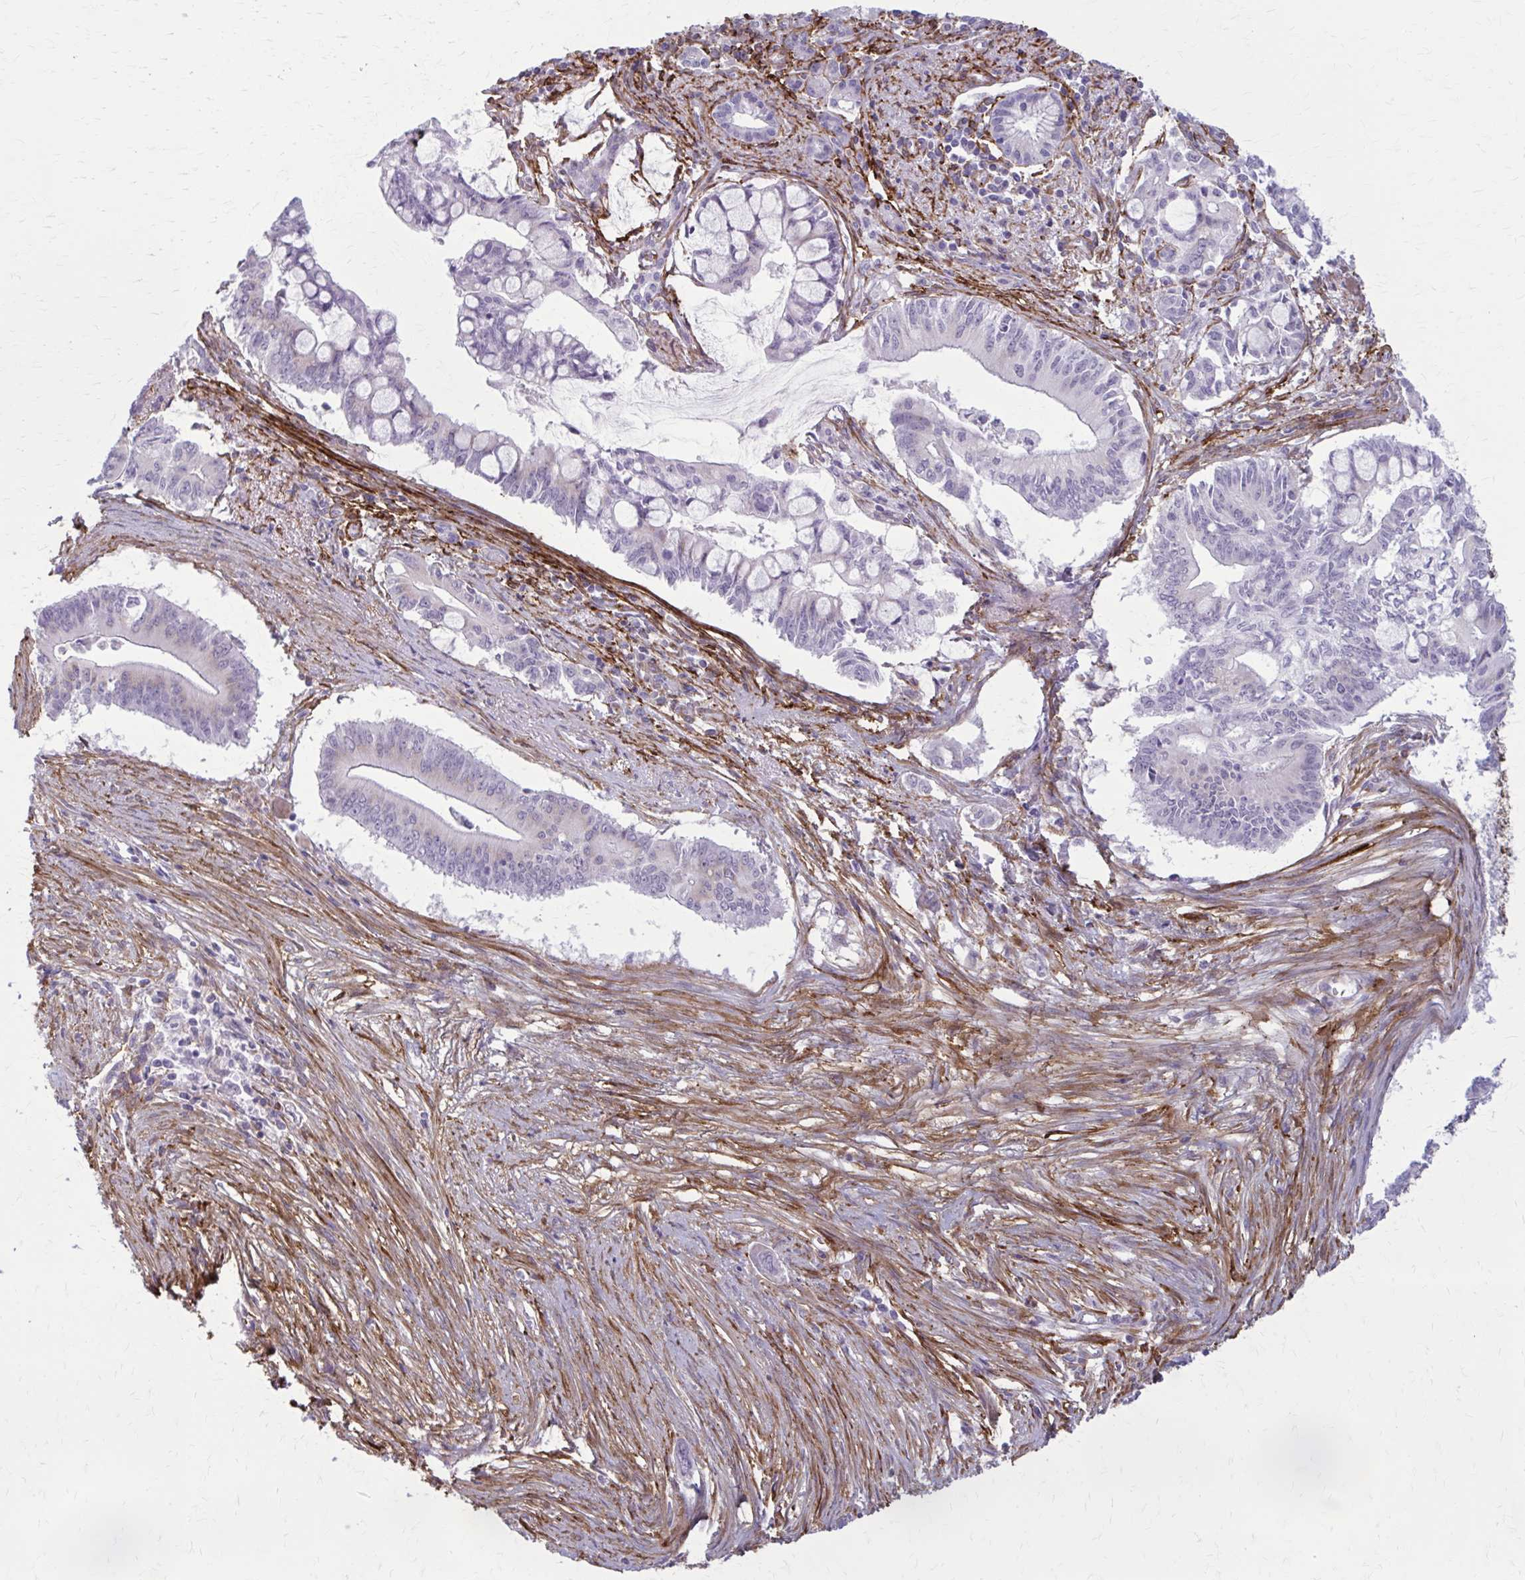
{"staining": {"intensity": "negative", "quantity": "none", "location": "none"}, "tissue": "pancreatic cancer", "cell_type": "Tumor cells", "image_type": "cancer", "snomed": [{"axis": "morphology", "description": "Adenocarcinoma, NOS"}, {"axis": "topography", "description": "Pancreas"}], "caption": "Tumor cells are negative for protein expression in human pancreatic cancer. (Stains: DAB immunohistochemistry with hematoxylin counter stain, Microscopy: brightfield microscopy at high magnification).", "gene": "AKAP12", "patient": {"sex": "male", "age": 68}}